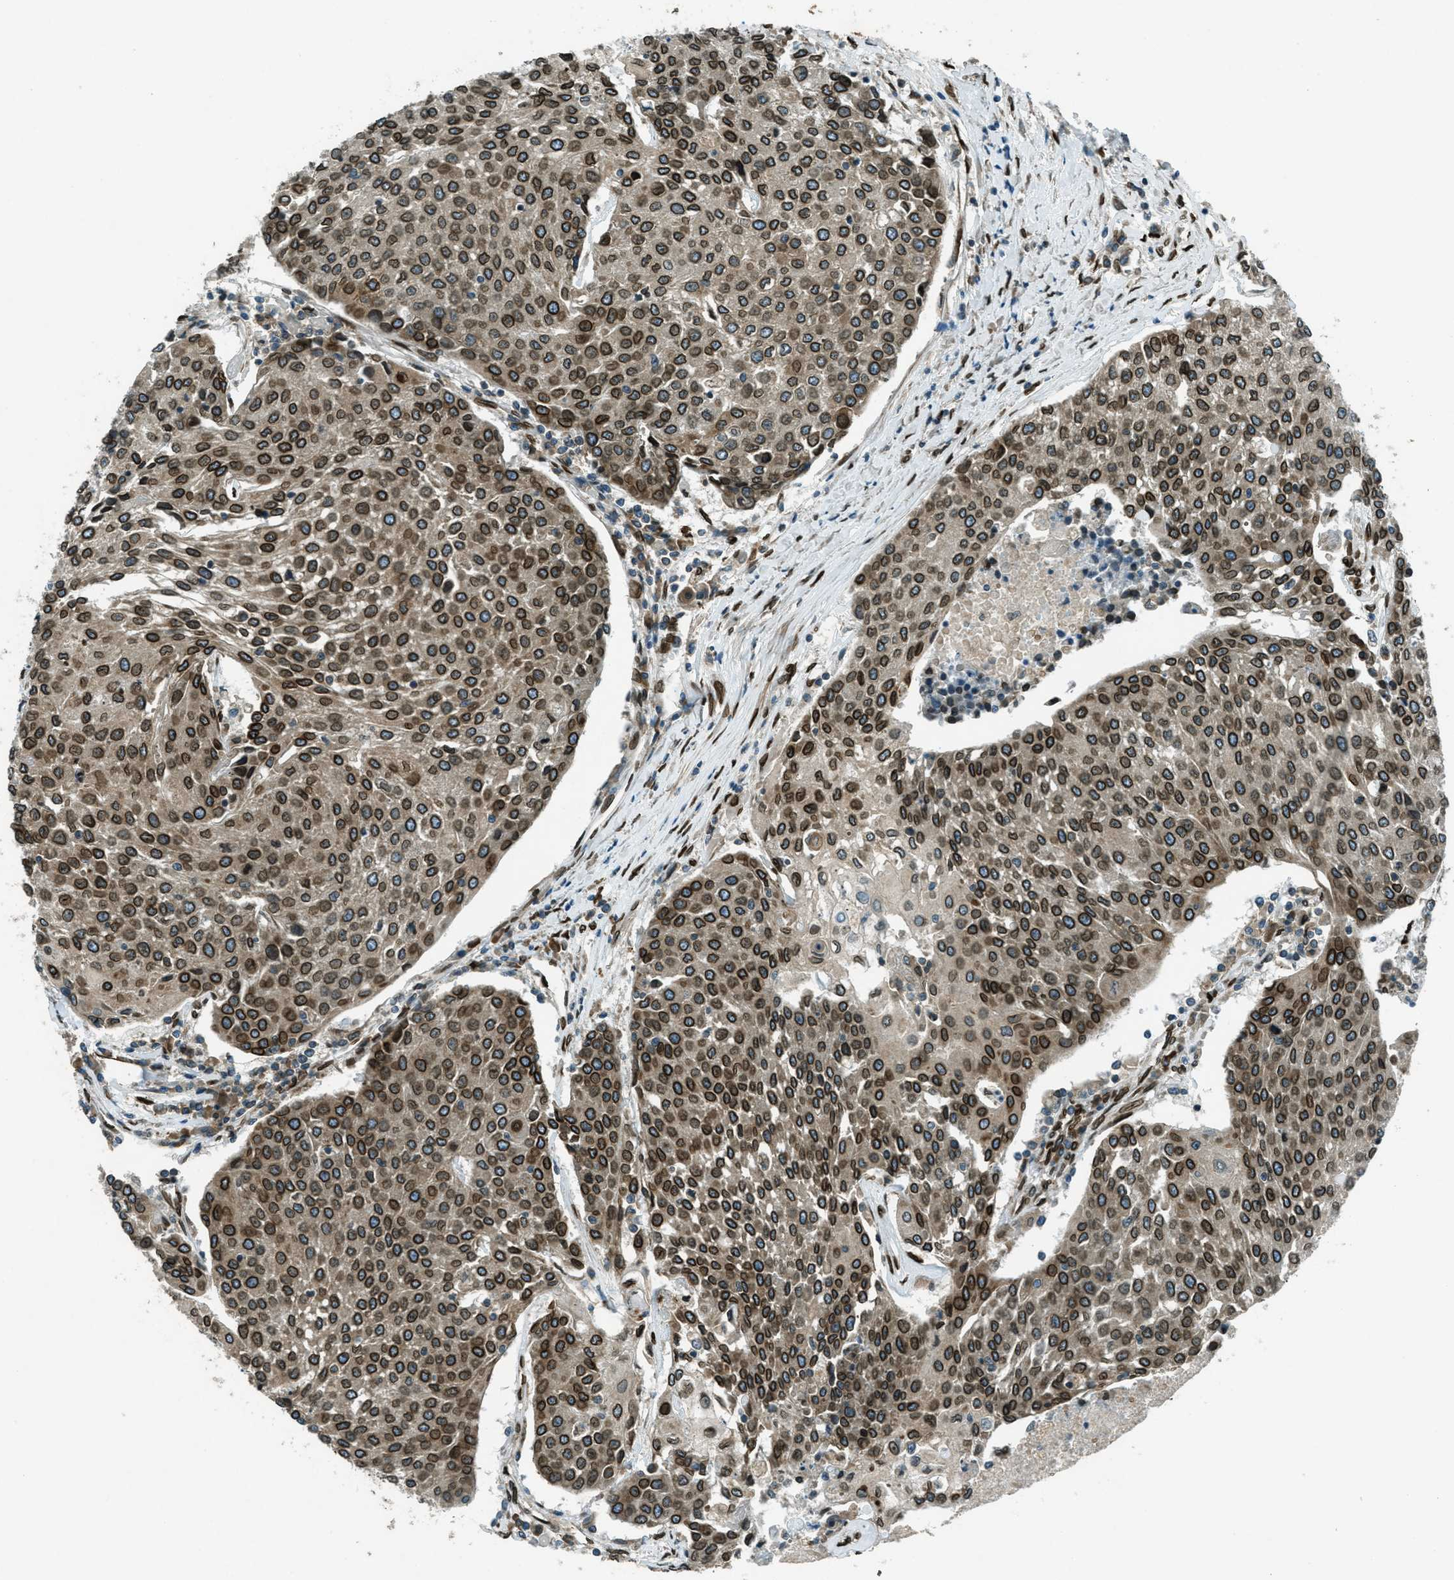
{"staining": {"intensity": "strong", "quantity": ">75%", "location": "cytoplasmic/membranous,nuclear"}, "tissue": "urothelial cancer", "cell_type": "Tumor cells", "image_type": "cancer", "snomed": [{"axis": "morphology", "description": "Urothelial carcinoma, High grade"}, {"axis": "topography", "description": "Urinary bladder"}], "caption": "A histopathology image of urothelial carcinoma (high-grade) stained for a protein displays strong cytoplasmic/membranous and nuclear brown staining in tumor cells.", "gene": "LEMD2", "patient": {"sex": "female", "age": 85}}